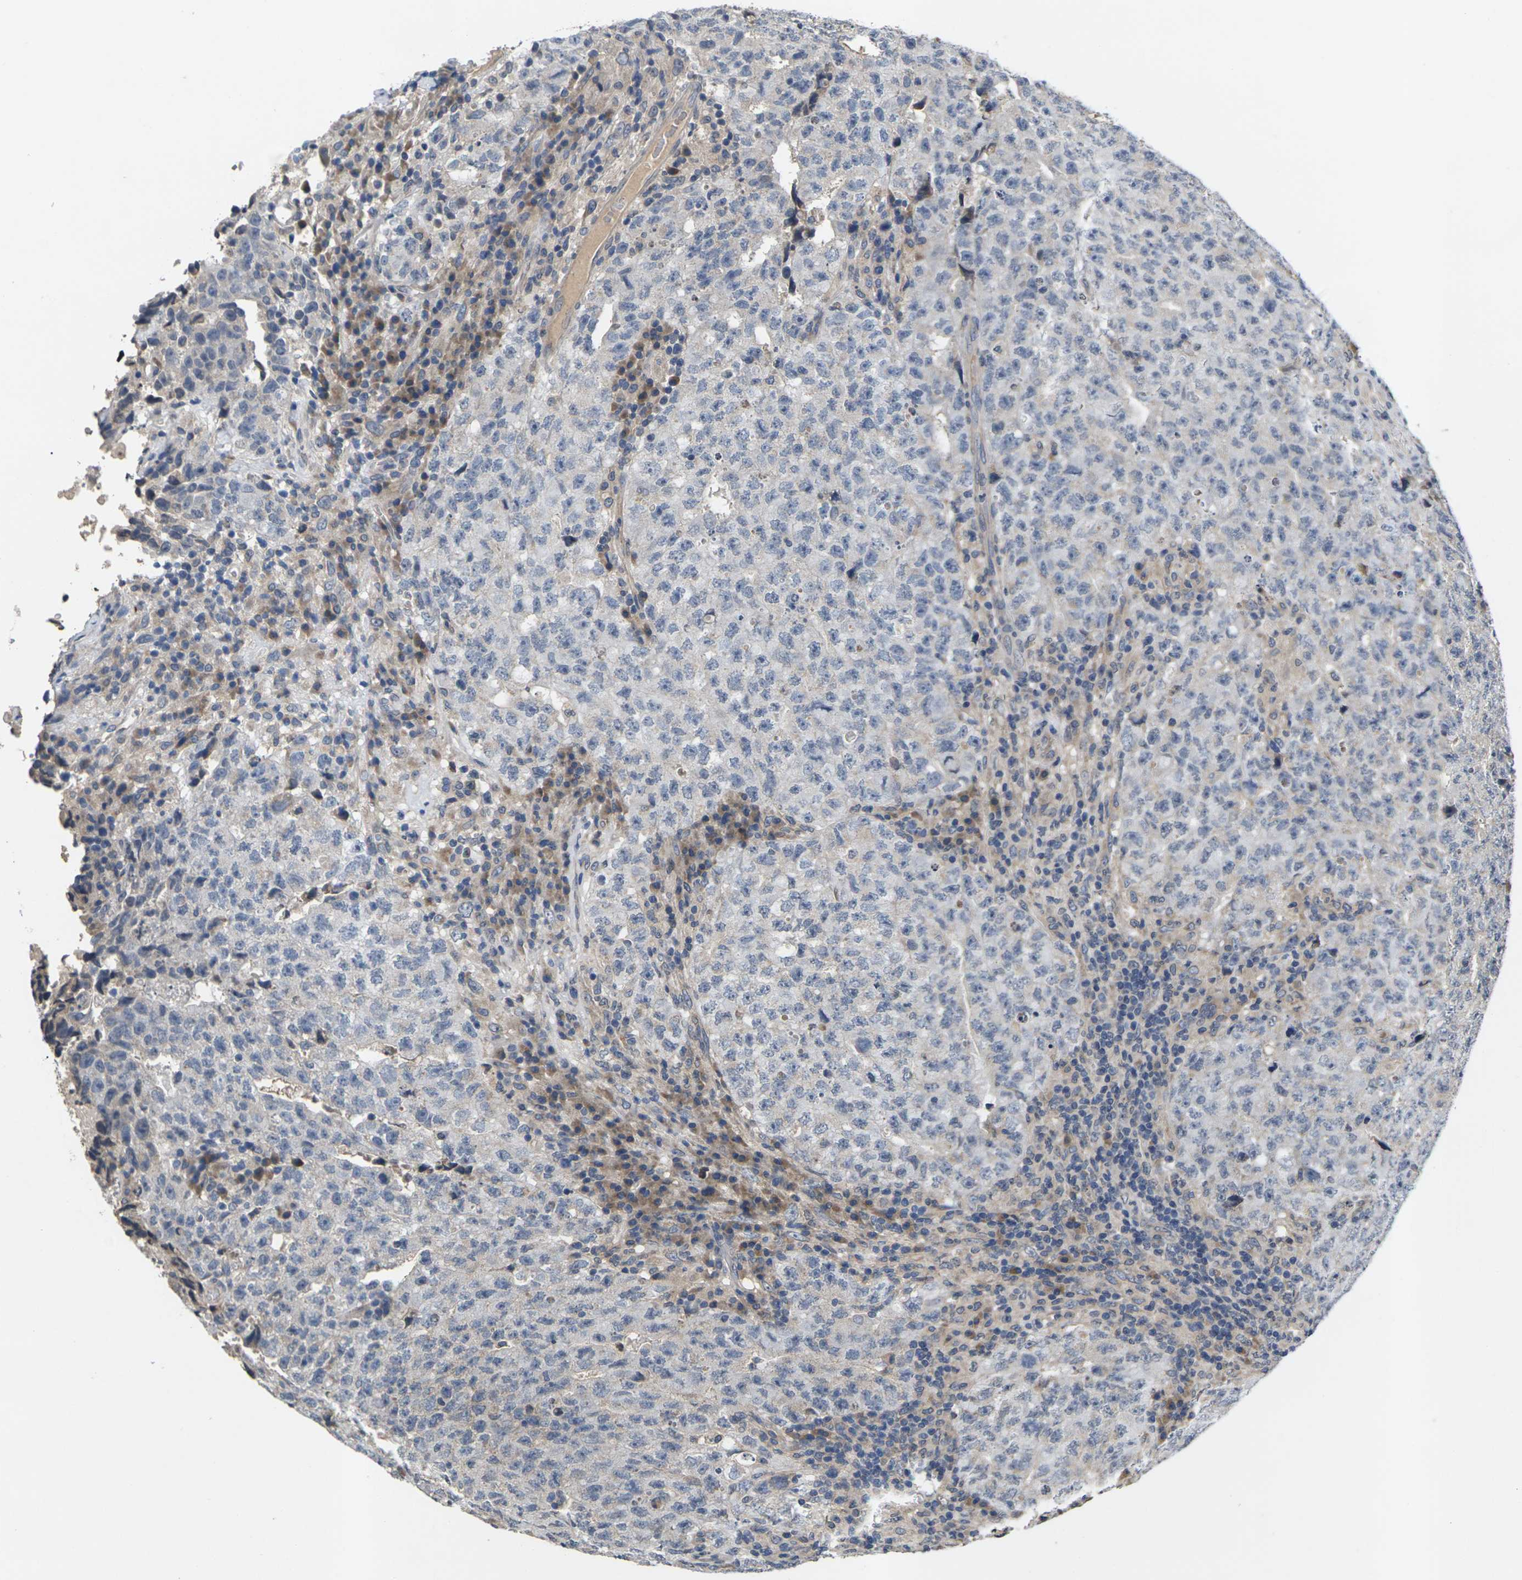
{"staining": {"intensity": "negative", "quantity": "none", "location": "none"}, "tissue": "testis cancer", "cell_type": "Tumor cells", "image_type": "cancer", "snomed": [{"axis": "morphology", "description": "Necrosis, NOS"}, {"axis": "morphology", "description": "Carcinoma, Embryonal, NOS"}, {"axis": "topography", "description": "Testis"}], "caption": "DAB (3,3'-diaminobenzidine) immunohistochemical staining of embryonal carcinoma (testis) displays no significant expression in tumor cells.", "gene": "SLC2A2", "patient": {"sex": "male", "age": 19}}